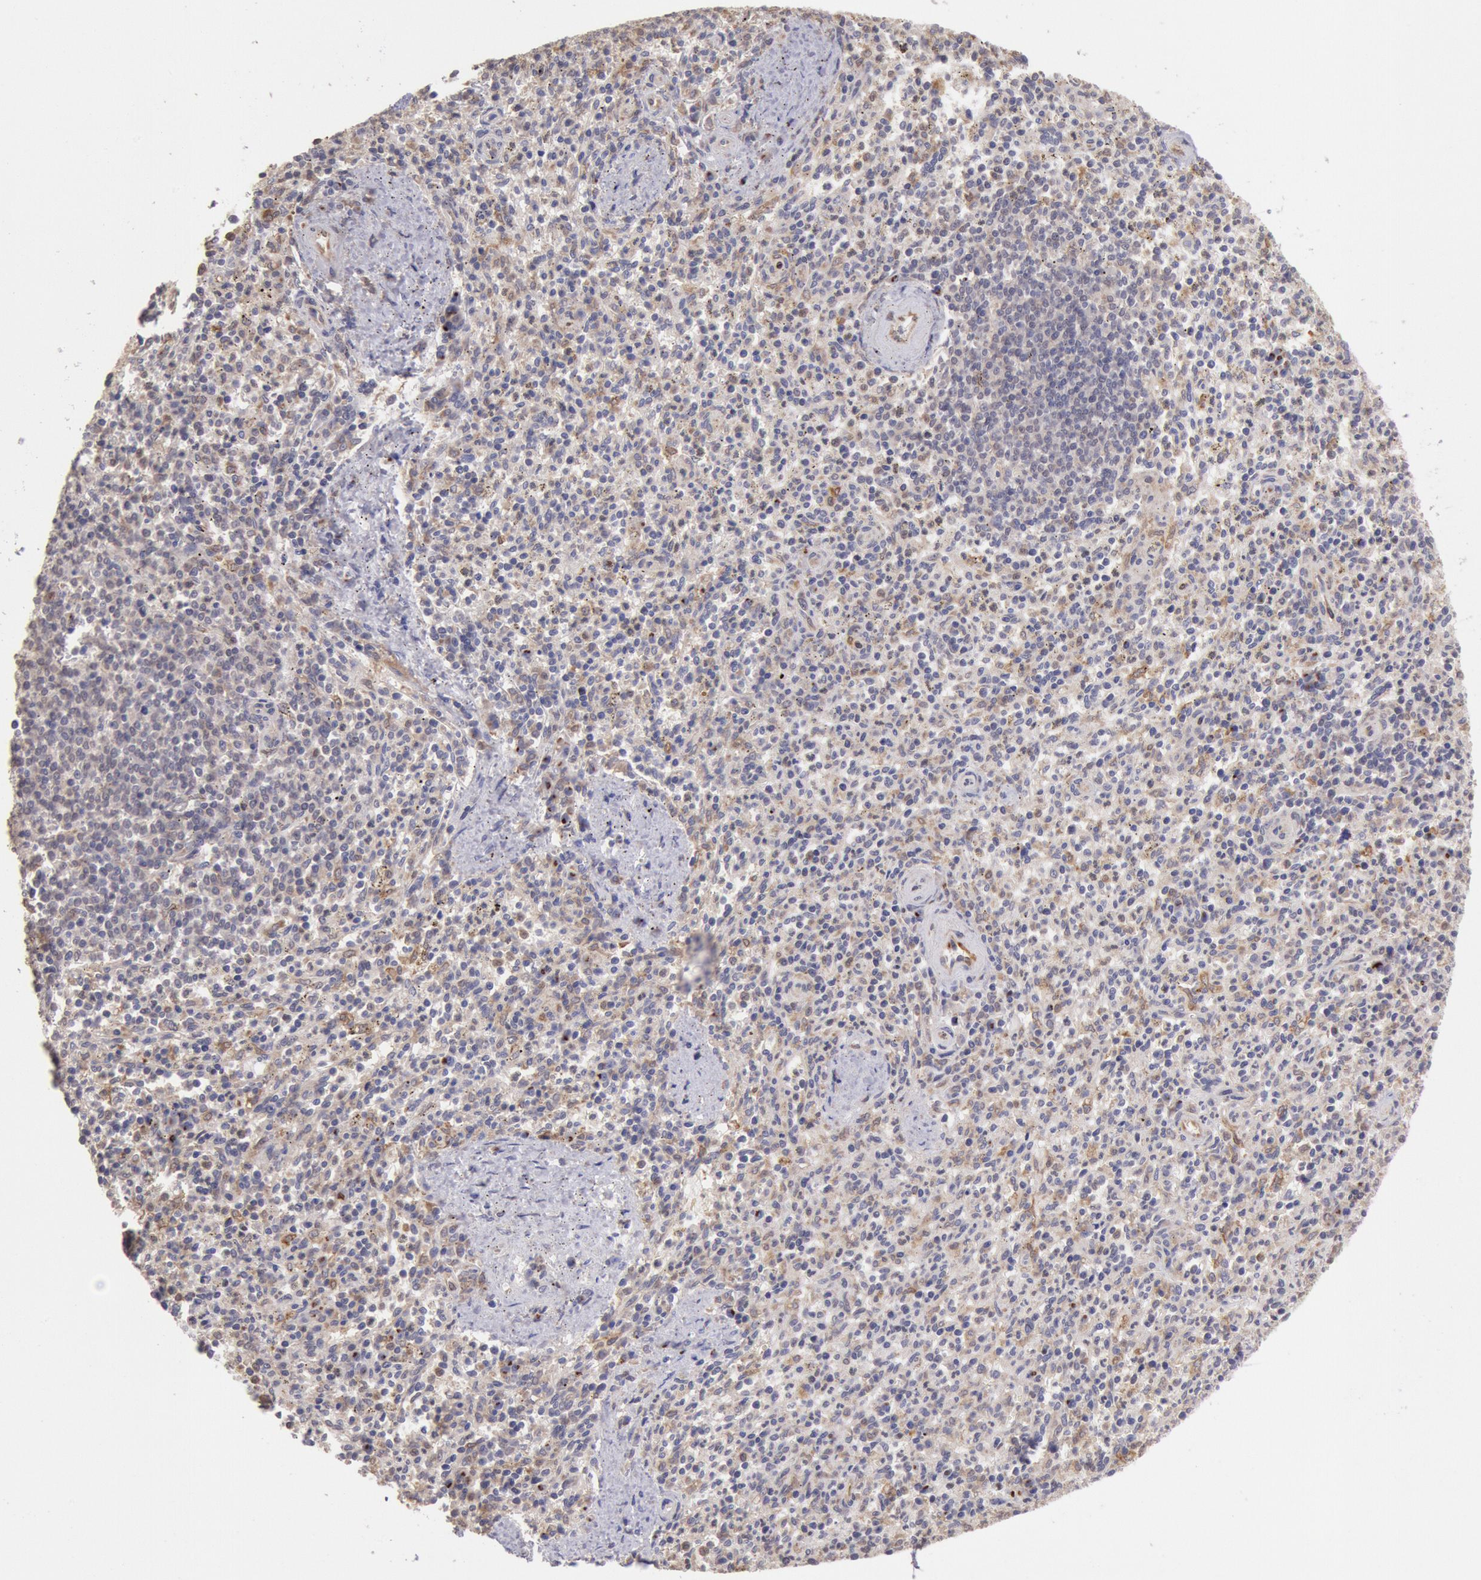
{"staining": {"intensity": "weak", "quantity": ">75%", "location": "cytoplasmic/membranous,nuclear"}, "tissue": "spleen", "cell_type": "Cells in red pulp", "image_type": "normal", "snomed": [{"axis": "morphology", "description": "Normal tissue, NOS"}, {"axis": "topography", "description": "Spleen"}], "caption": "This histopathology image displays benign spleen stained with immunohistochemistry to label a protein in brown. The cytoplasmic/membranous,nuclear of cells in red pulp show weak positivity for the protein. Nuclei are counter-stained blue.", "gene": "COMT", "patient": {"sex": "male", "age": 72}}